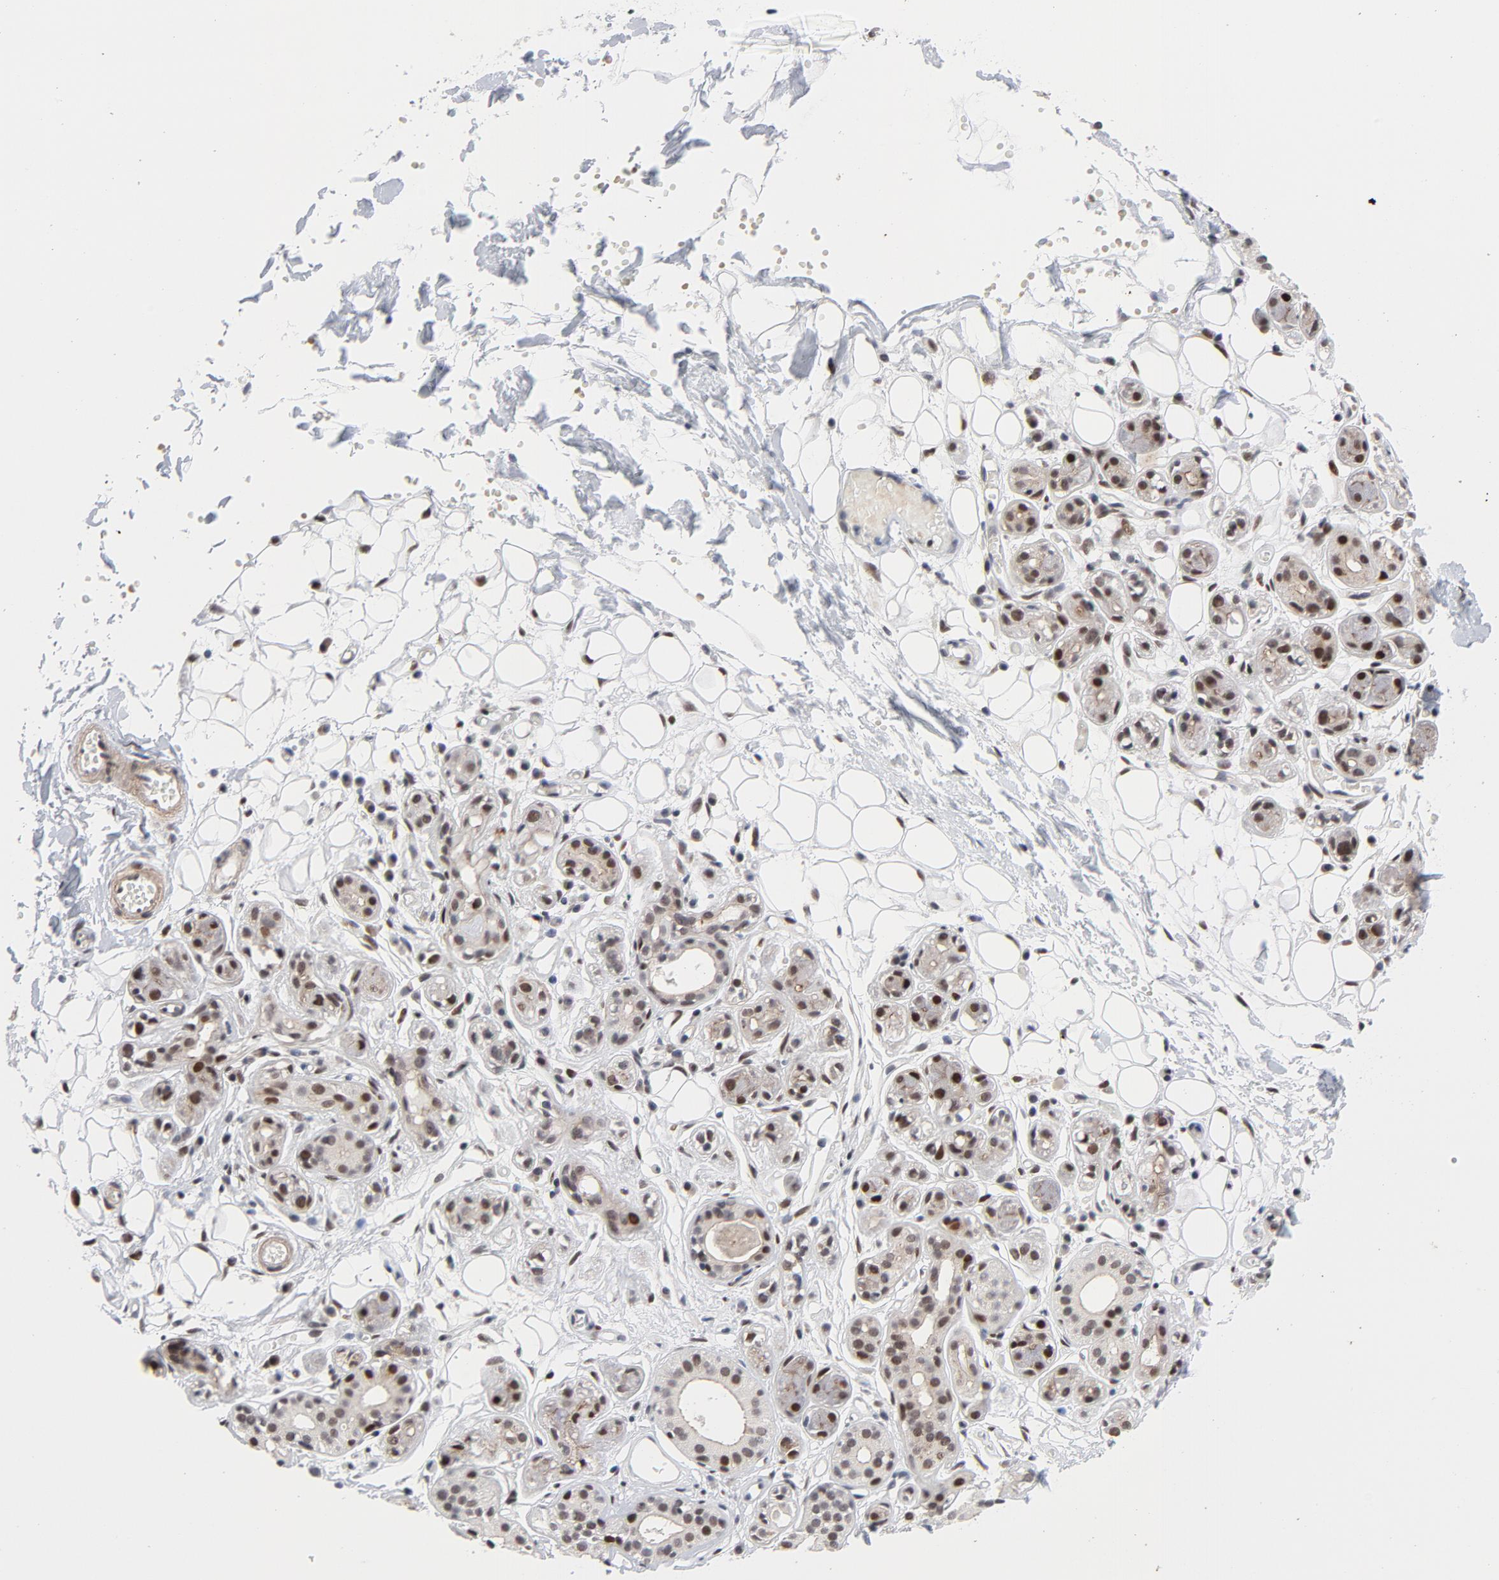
{"staining": {"intensity": "moderate", "quantity": ">75%", "location": "cytoplasmic/membranous,nuclear"}, "tissue": "salivary gland", "cell_type": "Glandular cells", "image_type": "normal", "snomed": [{"axis": "morphology", "description": "Normal tissue, NOS"}, {"axis": "topography", "description": "Salivary gland"}], "caption": "An immunohistochemistry micrograph of normal tissue is shown. Protein staining in brown highlights moderate cytoplasmic/membranous,nuclear positivity in salivary gland within glandular cells. The protein of interest is stained brown, and the nuclei are stained in blue (DAB IHC with brightfield microscopy, high magnification).", "gene": "NFIC", "patient": {"sex": "male", "age": 54}}